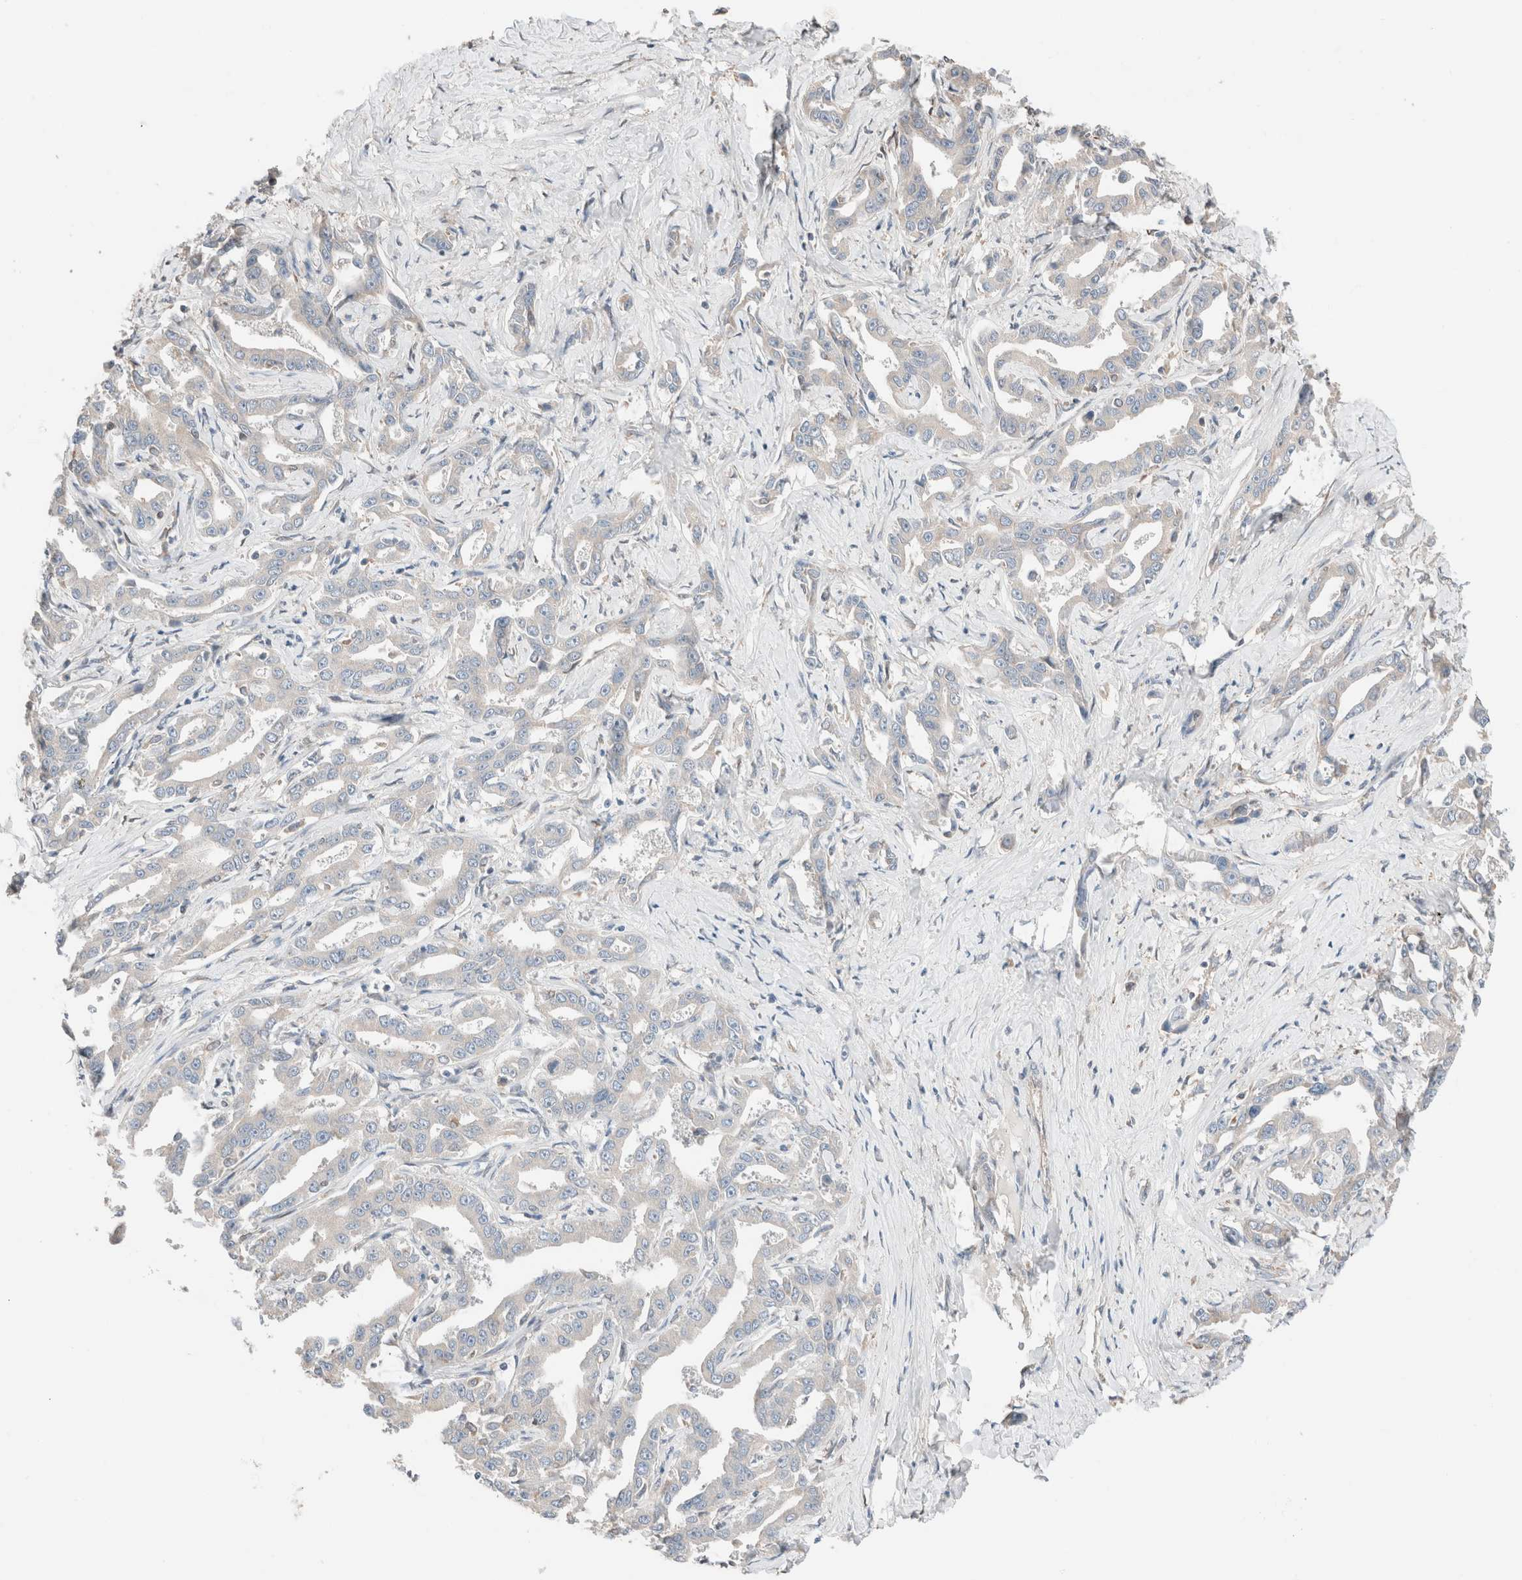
{"staining": {"intensity": "negative", "quantity": "none", "location": "none"}, "tissue": "liver cancer", "cell_type": "Tumor cells", "image_type": "cancer", "snomed": [{"axis": "morphology", "description": "Cholangiocarcinoma"}, {"axis": "topography", "description": "Liver"}], "caption": "Immunohistochemistry (IHC) image of human liver cancer (cholangiocarcinoma) stained for a protein (brown), which displays no positivity in tumor cells.", "gene": "PCM1", "patient": {"sex": "male", "age": 59}}